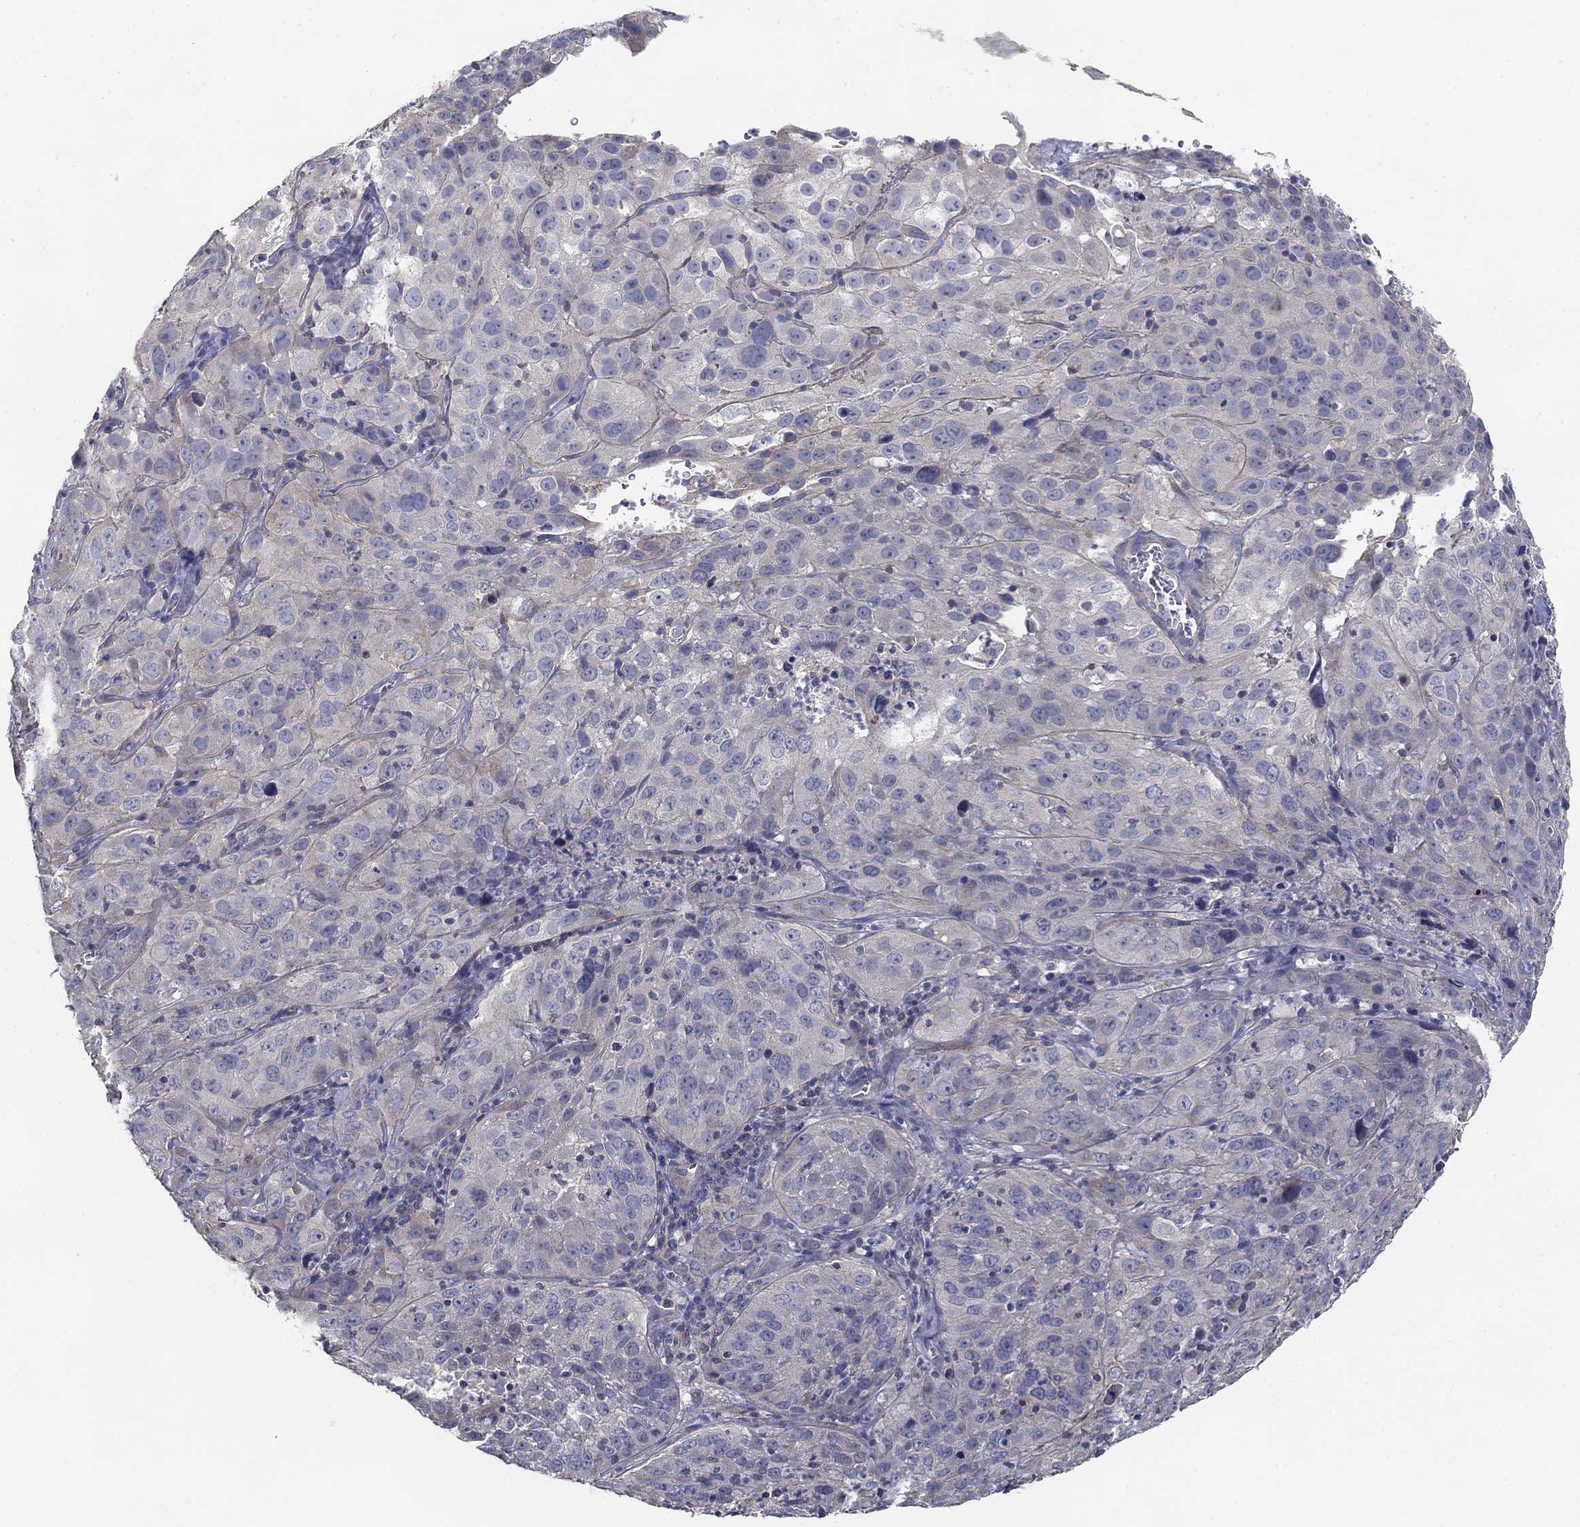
{"staining": {"intensity": "negative", "quantity": "none", "location": "none"}, "tissue": "cervical cancer", "cell_type": "Tumor cells", "image_type": "cancer", "snomed": [{"axis": "morphology", "description": "Squamous cell carcinoma, NOS"}, {"axis": "topography", "description": "Cervix"}], "caption": "IHC image of cervical cancer (squamous cell carcinoma) stained for a protein (brown), which displays no staining in tumor cells.", "gene": "GRK7", "patient": {"sex": "female", "age": 32}}